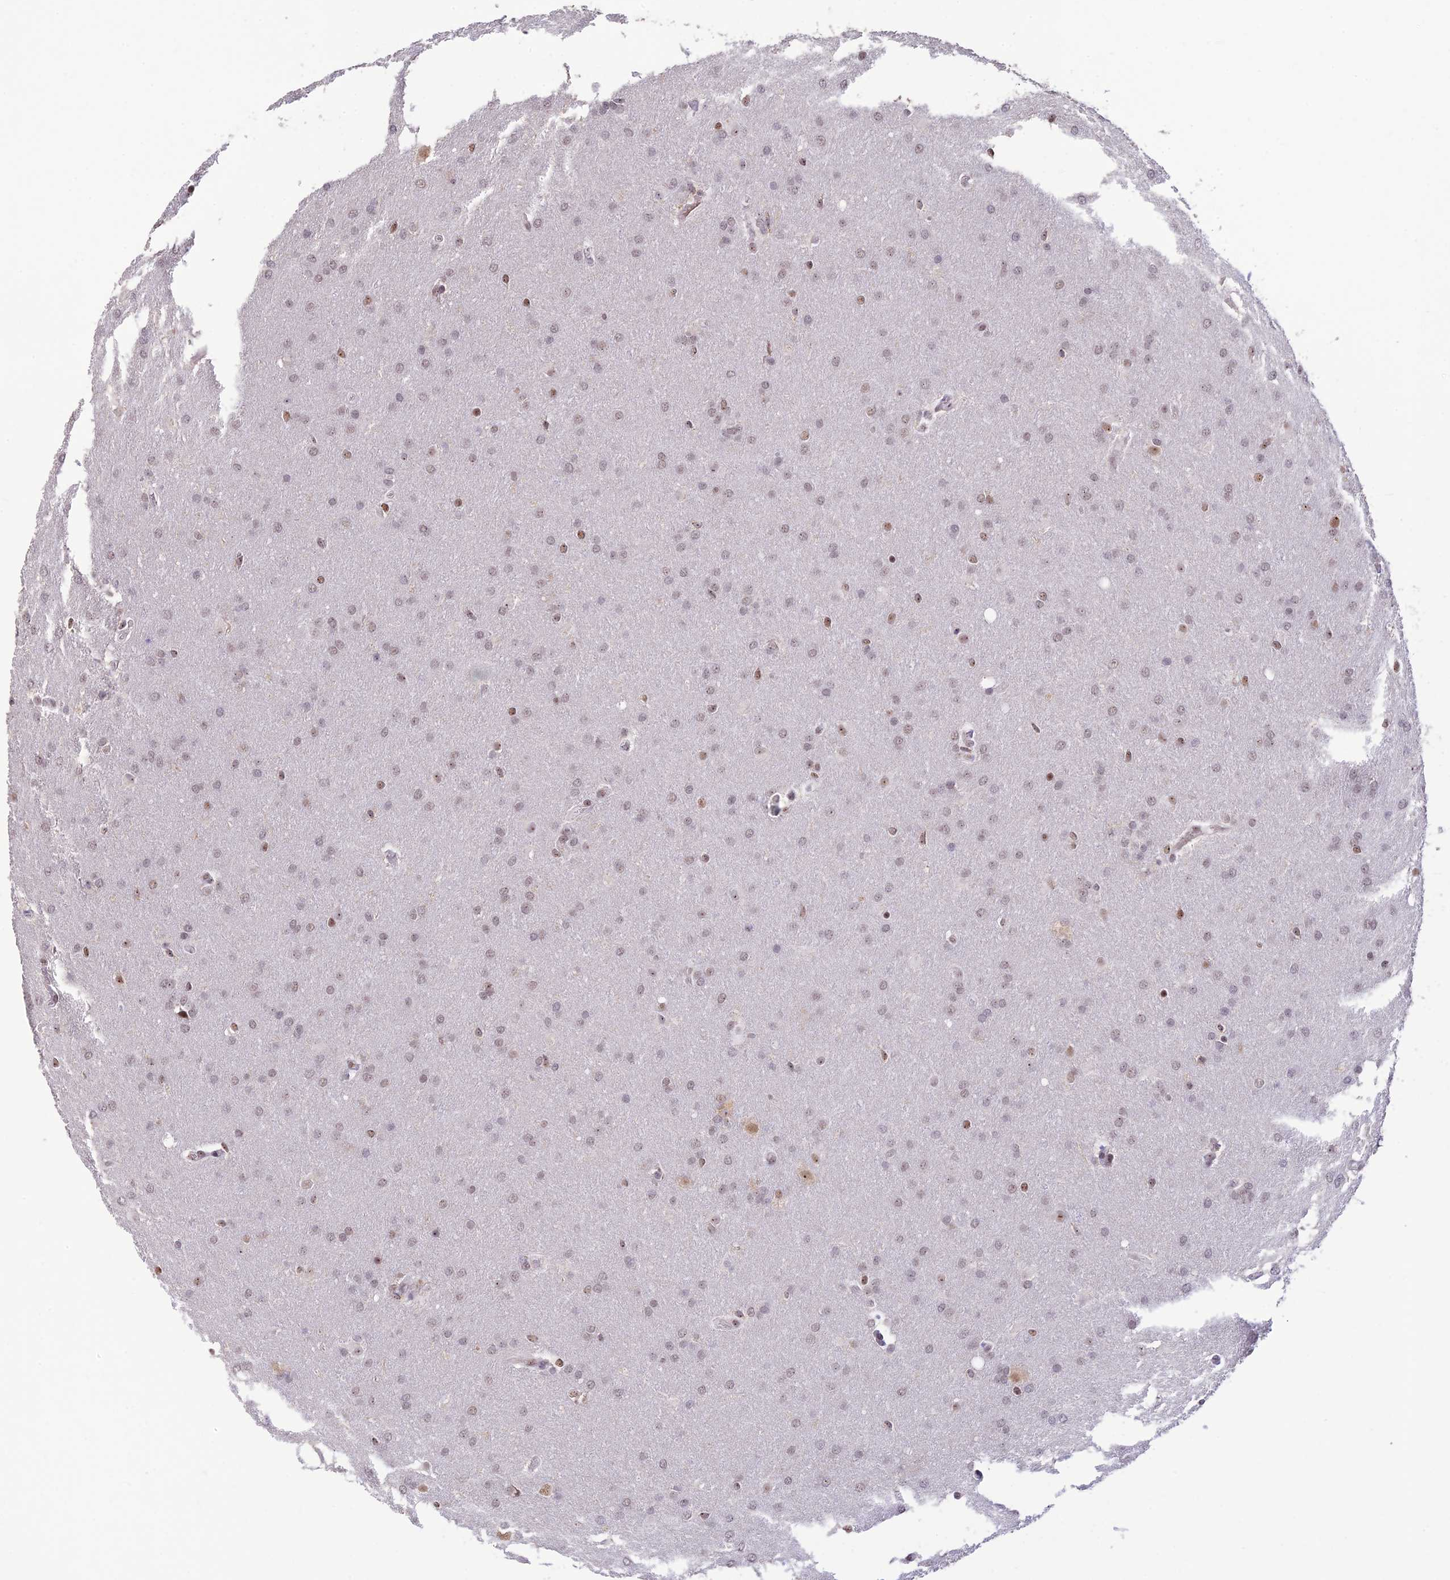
{"staining": {"intensity": "weak", "quantity": "<25%", "location": "nuclear"}, "tissue": "glioma", "cell_type": "Tumor cells", "image_type": "cancer", "snomed": [{"axis": "morphology", "description": "Glioma, malignant, Low grade"}, {"axis": "topography", "description": "Brain"}], "caption": "High power microscopy image of an IHC photomicrograph of malignant glioma (low-grade), revealing no significant staining in tumor cells.", "gene": "POLR1G", "patient": {"sex": "female", "age": 32}}